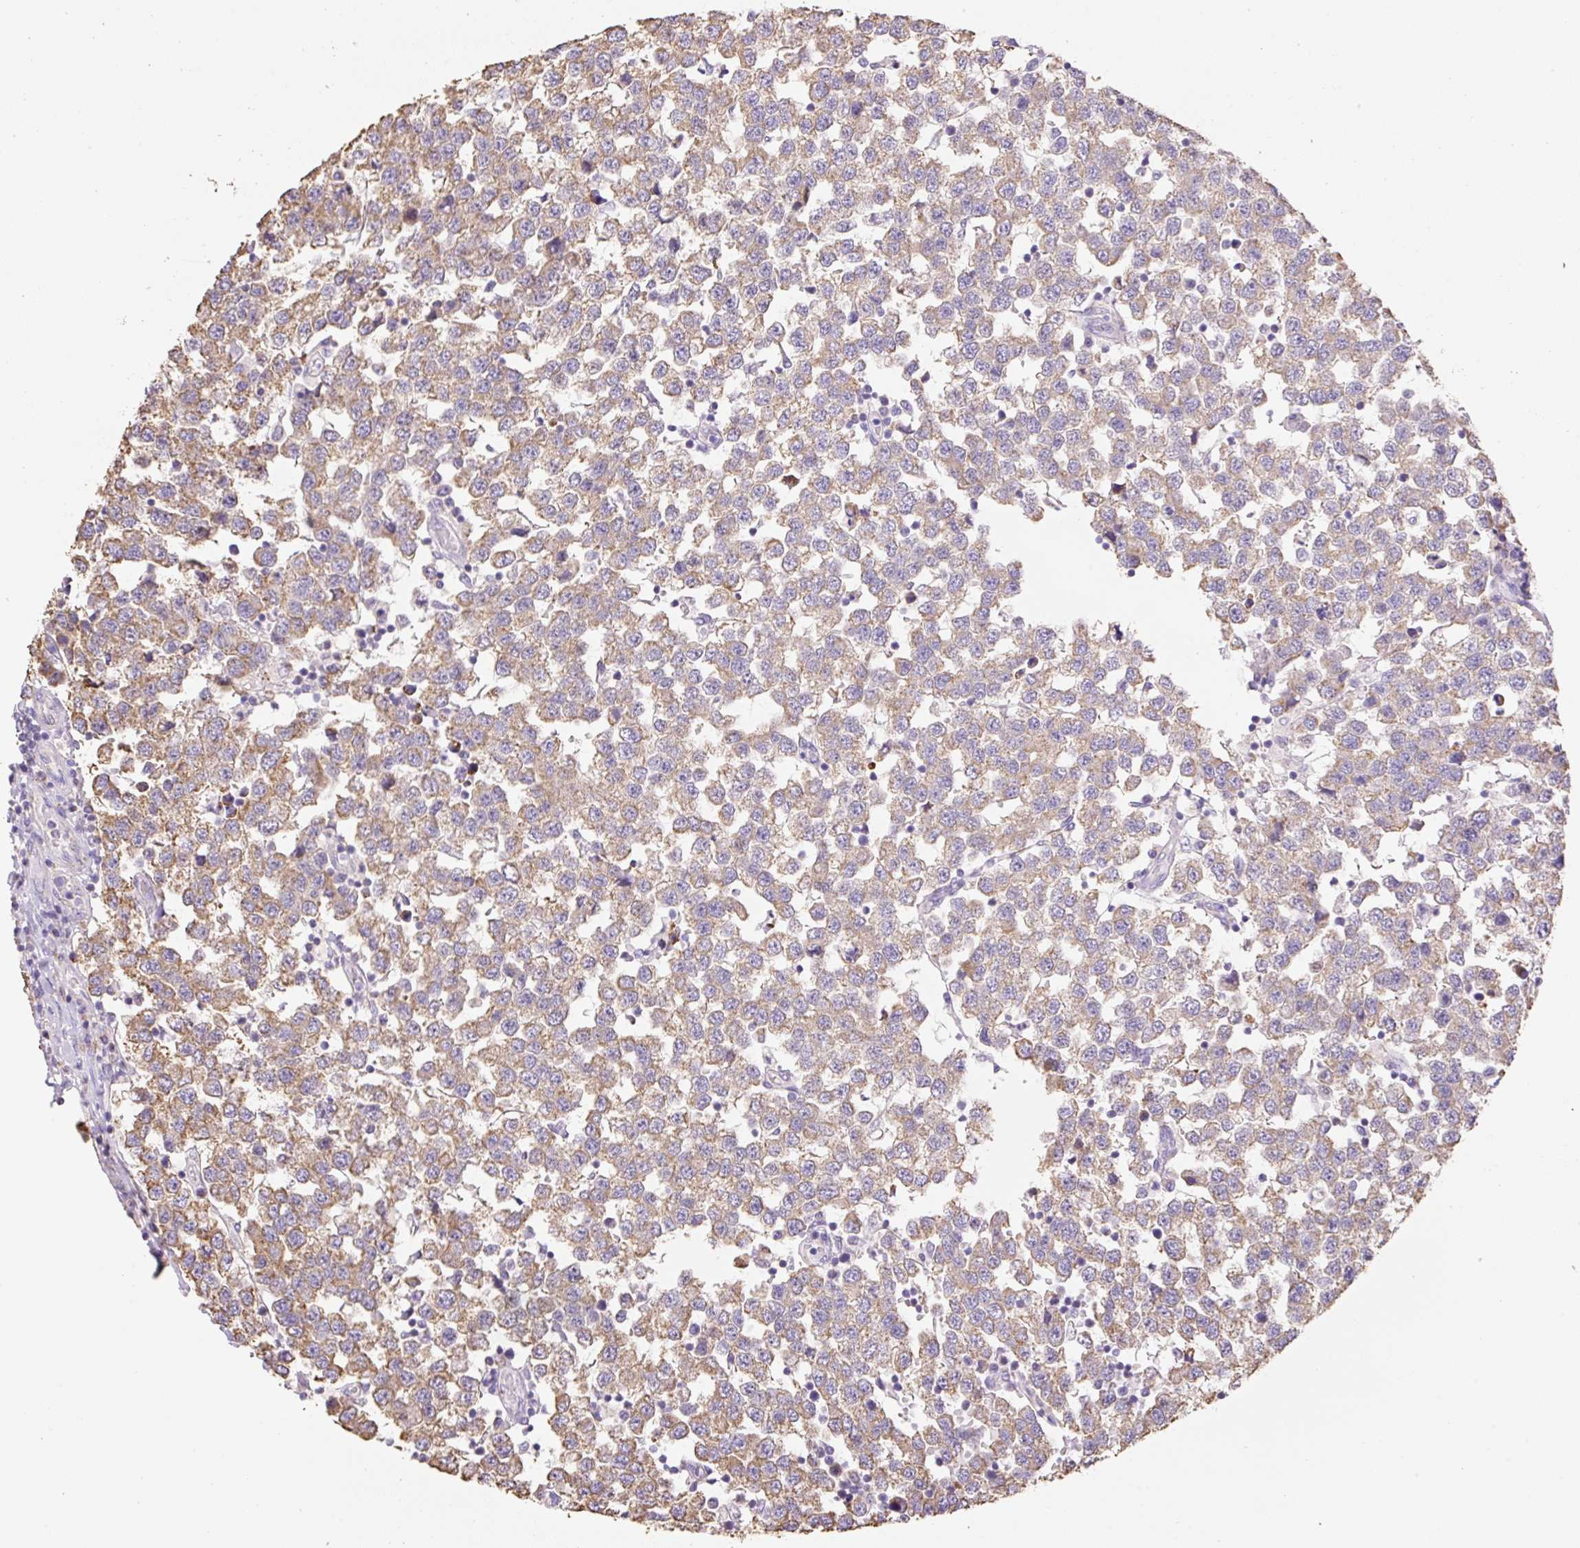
{"staining": {"intensity": "weak", "quantity": ">75%", "location": "cytoplasmic/membranous"}, "tissue": "testis cancer", "cell_type": "Tumor cells", "image_type": "cancer", "snomed": [{"axis": "morphology", "description": "Seminoma, NOS"}, {"axis": "topography", "description": "Testis"}], "caption": "Immunohistochemical staining of testis seminoma reveals low levels of weak cytoplasmic/membranous positivity in approximately >75% of tumor cells.", "gene": "COPZ2", "patient": {"sex": "male", "age": 34}}